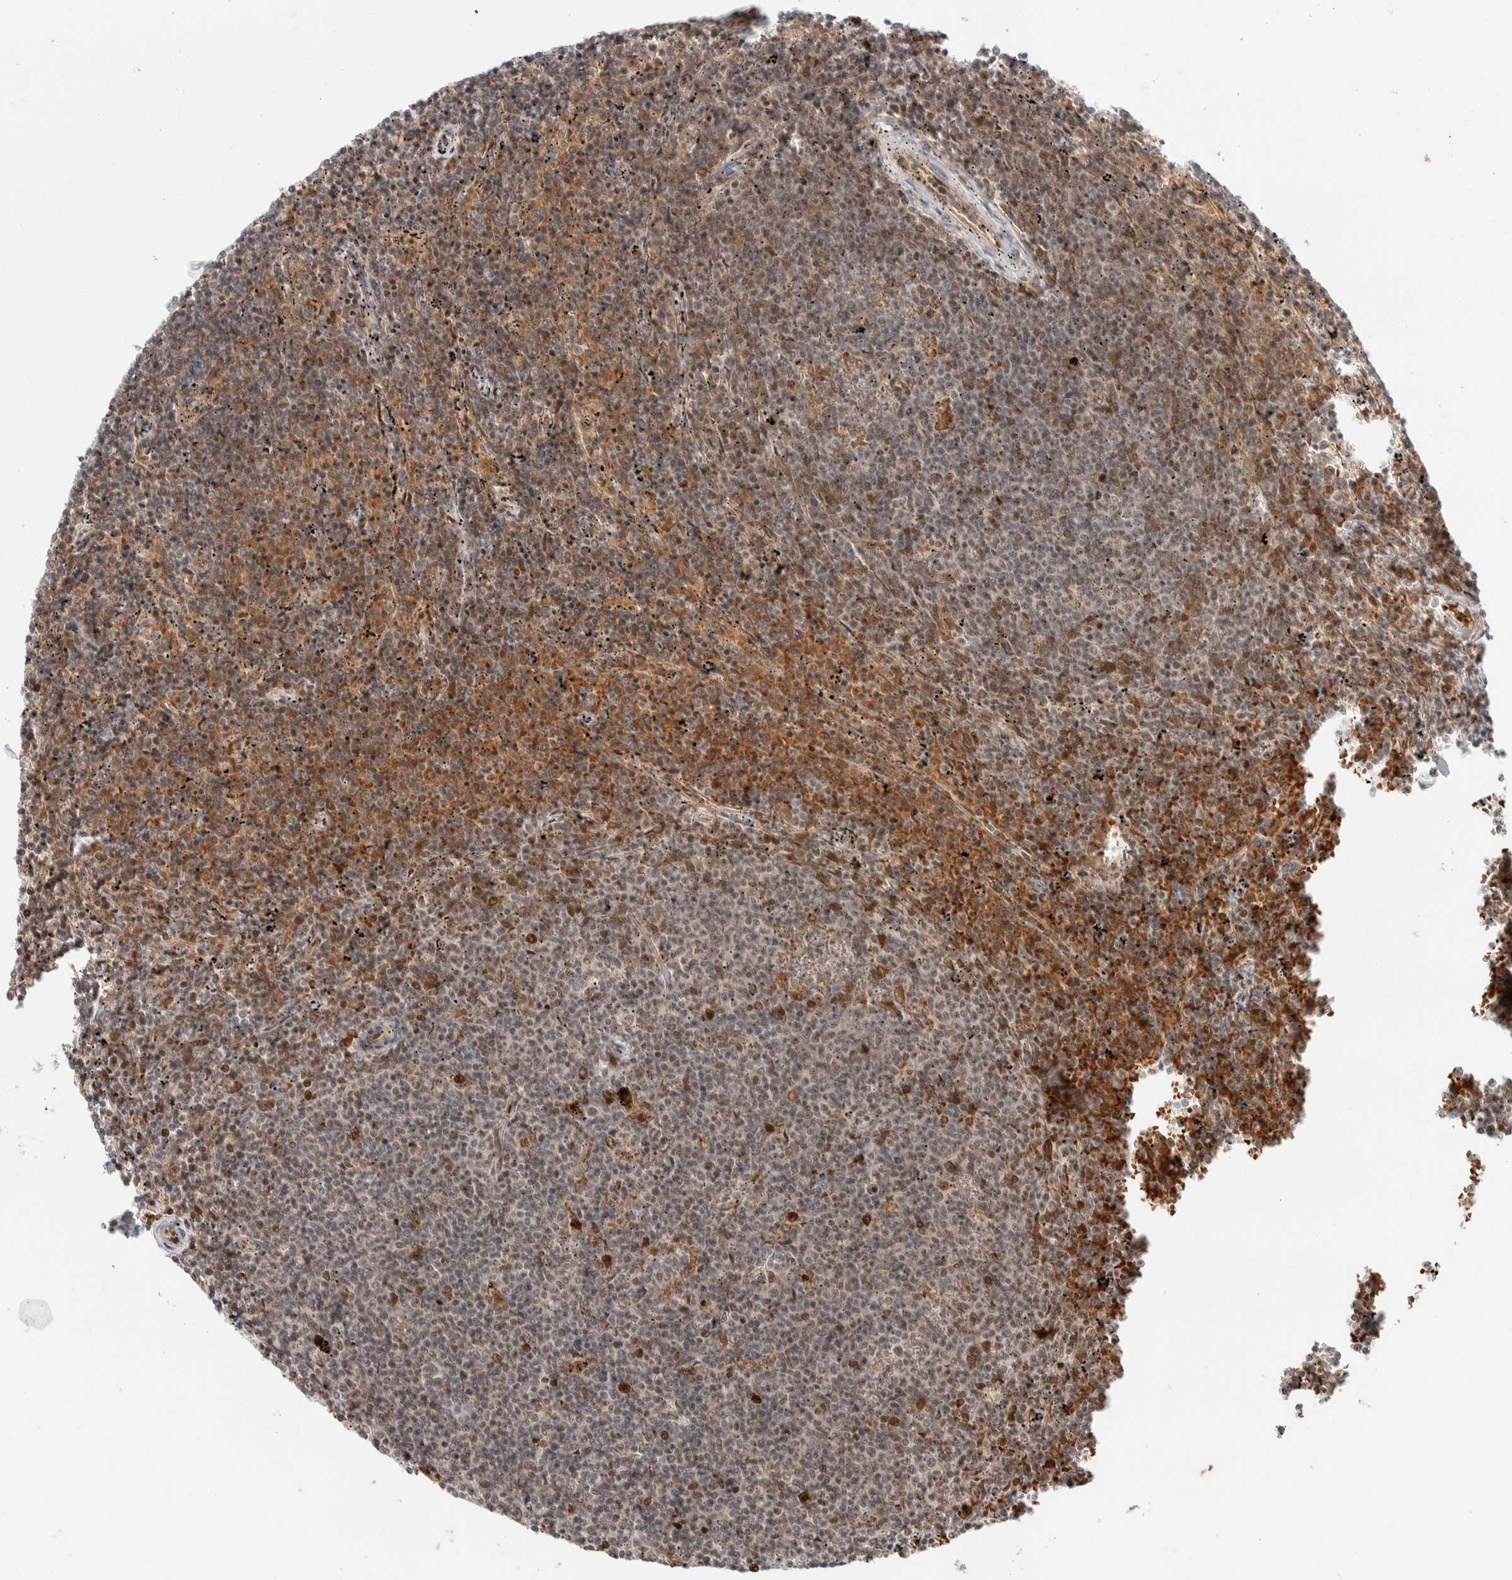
{"staining": {"intensity": "moderate", "quantity": "25%-75%", "location": "nuclear"}, "tissue": "lymphoma", "cell_type": "Tumor cells", "image_type": "cancer", "snomed": [{"axis": "morphology", "description": "Malignant lymphoma, non-Hodgkin's type, Low grade"}, {"axis": "topography", "description": "Spleen"}], "caption": "Immunohistochemistry image of lymphoma stained for a protein (brown), which shows medium levels of moderate nuclear positivity in about 25%-75% of tumor cells.", "gene": "ZBTB2", "patient": {"sex": "female", "age": 50}}